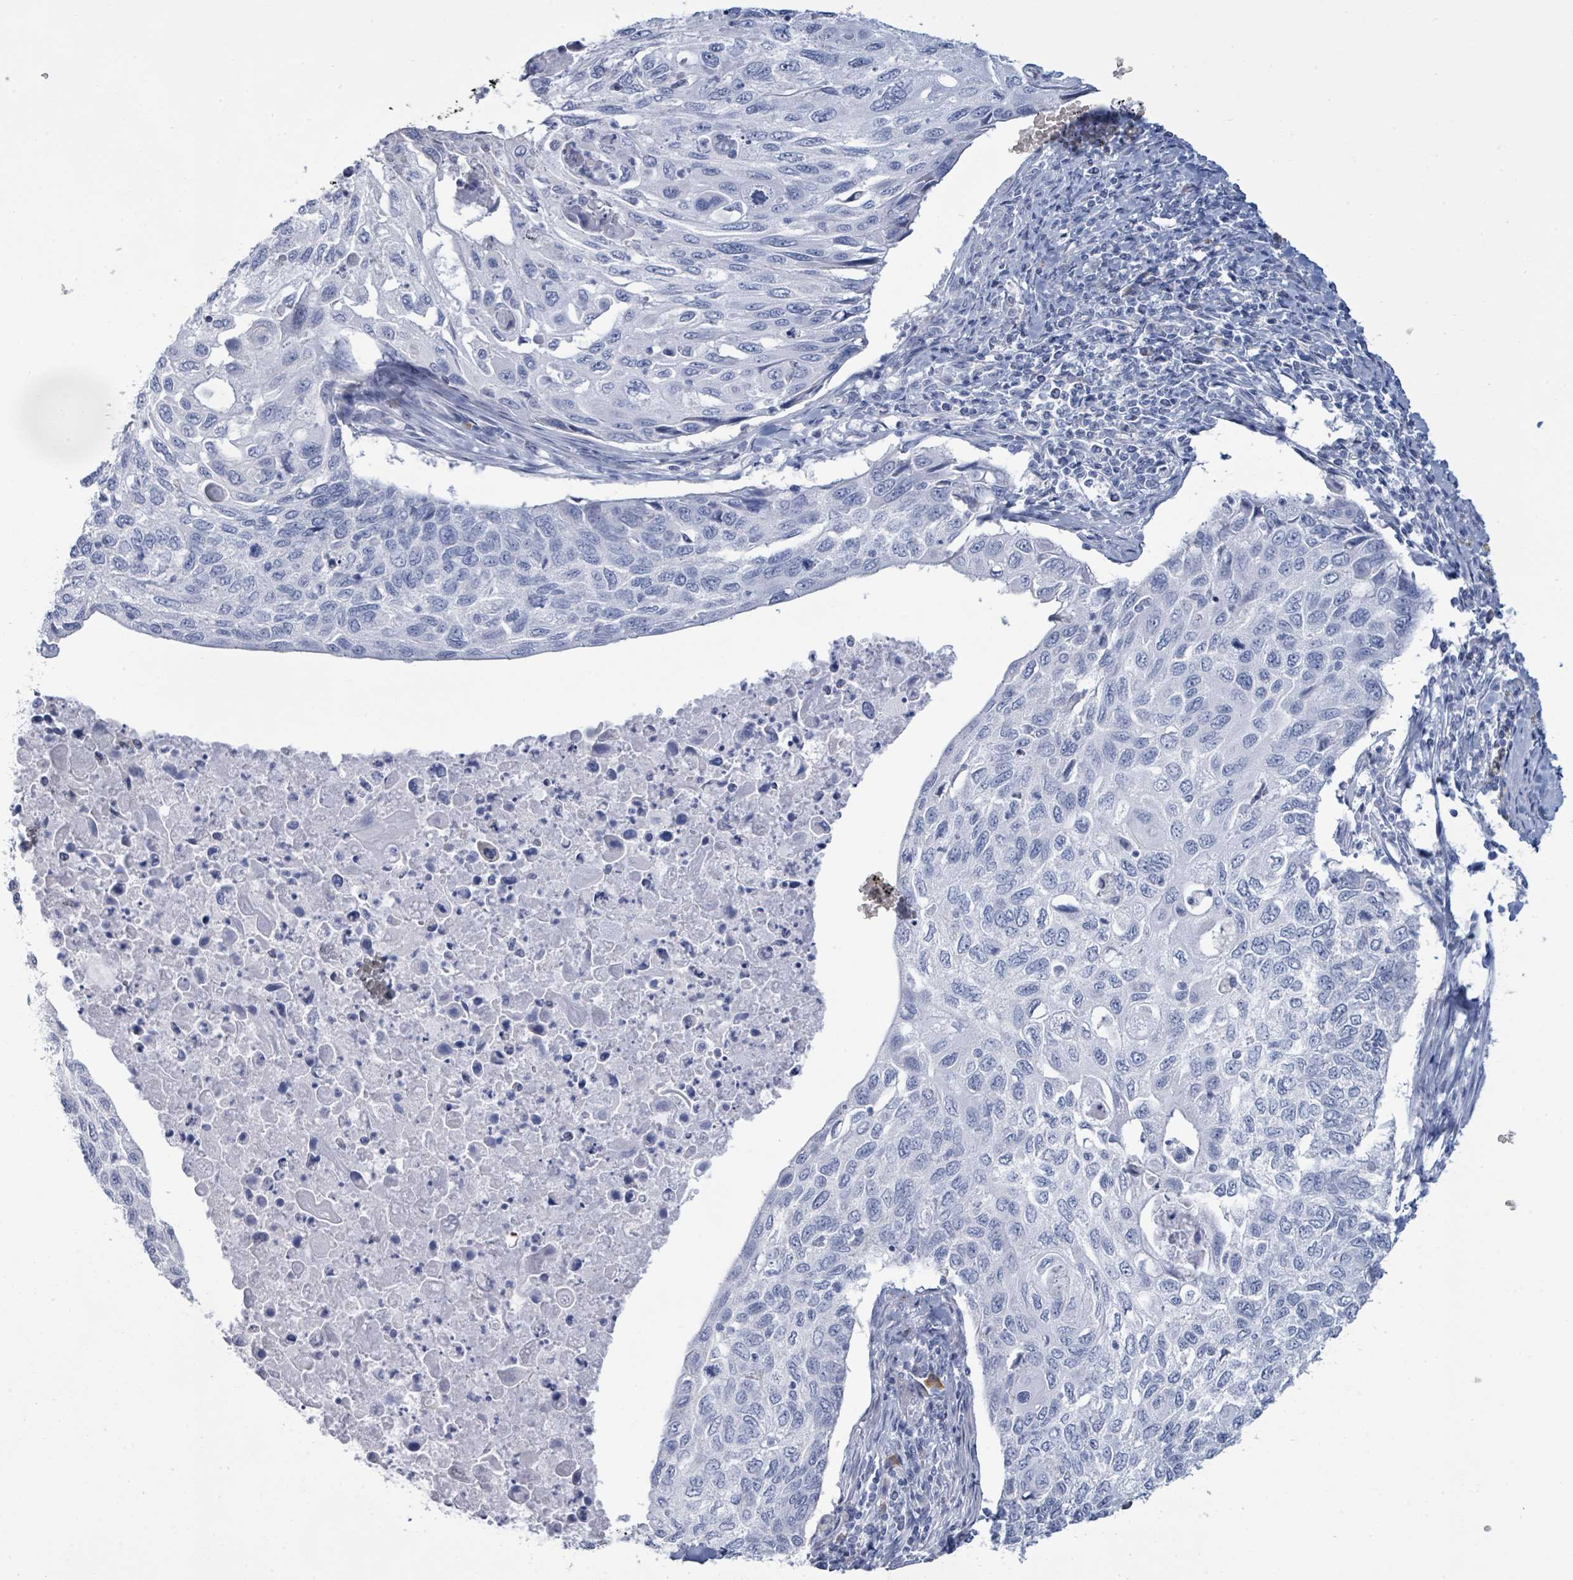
{"staining": {"intensity": "negative", "quantity": "none", "location": "none"}, "tissue": "cervical cancer", "cell_type": "Tumor cells", "image_type": "cancer", "snomed": [{"axis": "morphology", "description": "Squamous cell carcinoma, NOS"}, {"axis": "topography", "description": "Cervix"}], "caption": "This is an IHC histopathology image of cervical squamous cell carcinoma. There is no expression in tumor cells.", "gene": "PGA3", "patient": {"sex": "female", "age": 70}}